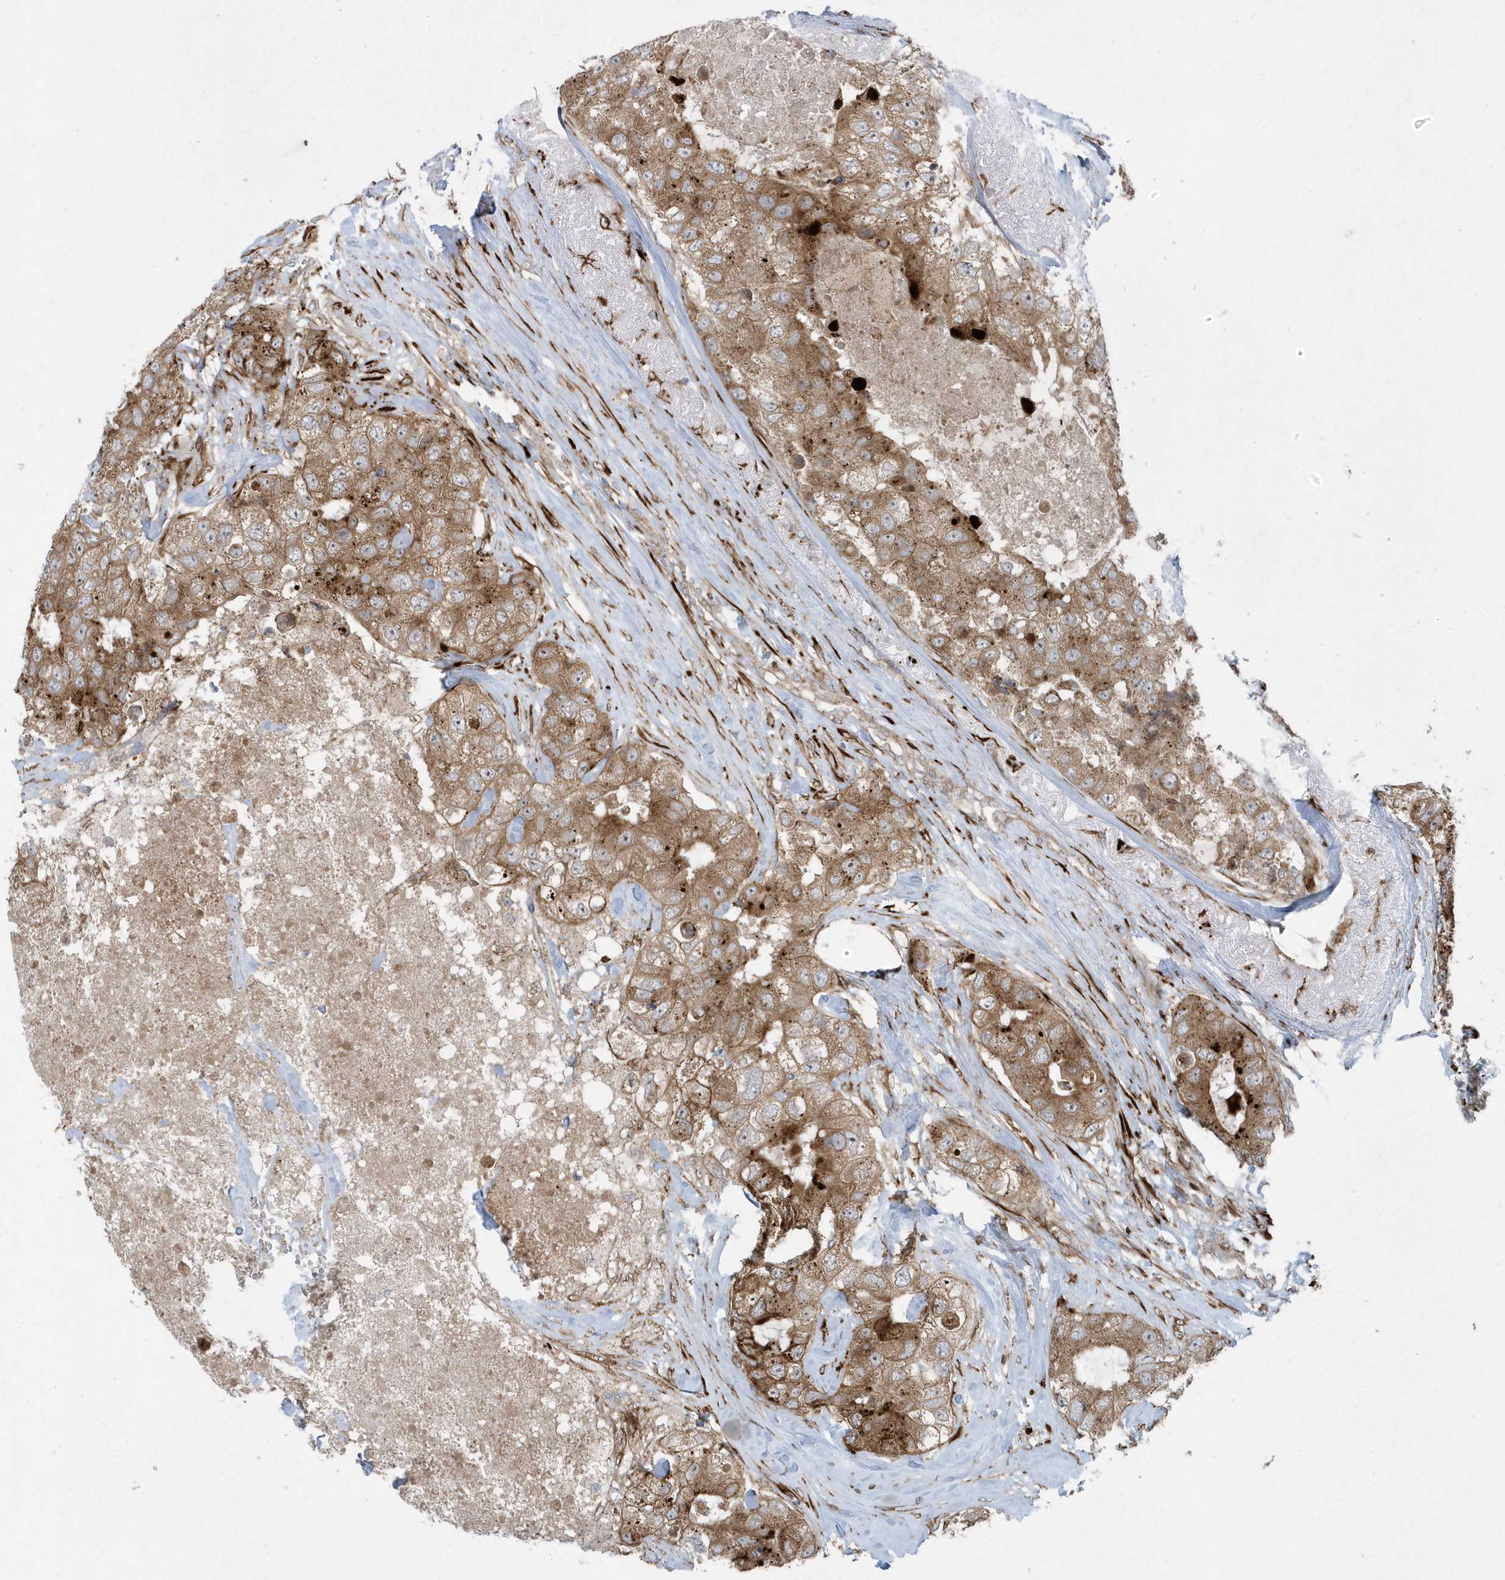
{"staining": {"intensity": "moderate", "quantity": ">75%", "location": "cytoplasmic/membranous"}, "tissue": "breast cancer", "cell_type": "Tumor cells", "image_type": "cancer", "snomed": [{"axis": "morphology", "description": "Duct carcinoma"}, {"axis": "topography", "description": "Breast"}], "caption": "This micrograph displays immunohistochemistry (IHC) staining of human breast infiltrating ductal carcinoma, with medium moderate cytoplasmic/membranous expression in approximately >75% of tumor cells.", "gene": "FAM98A", "patient": {"sex": "female", "age": 62}}